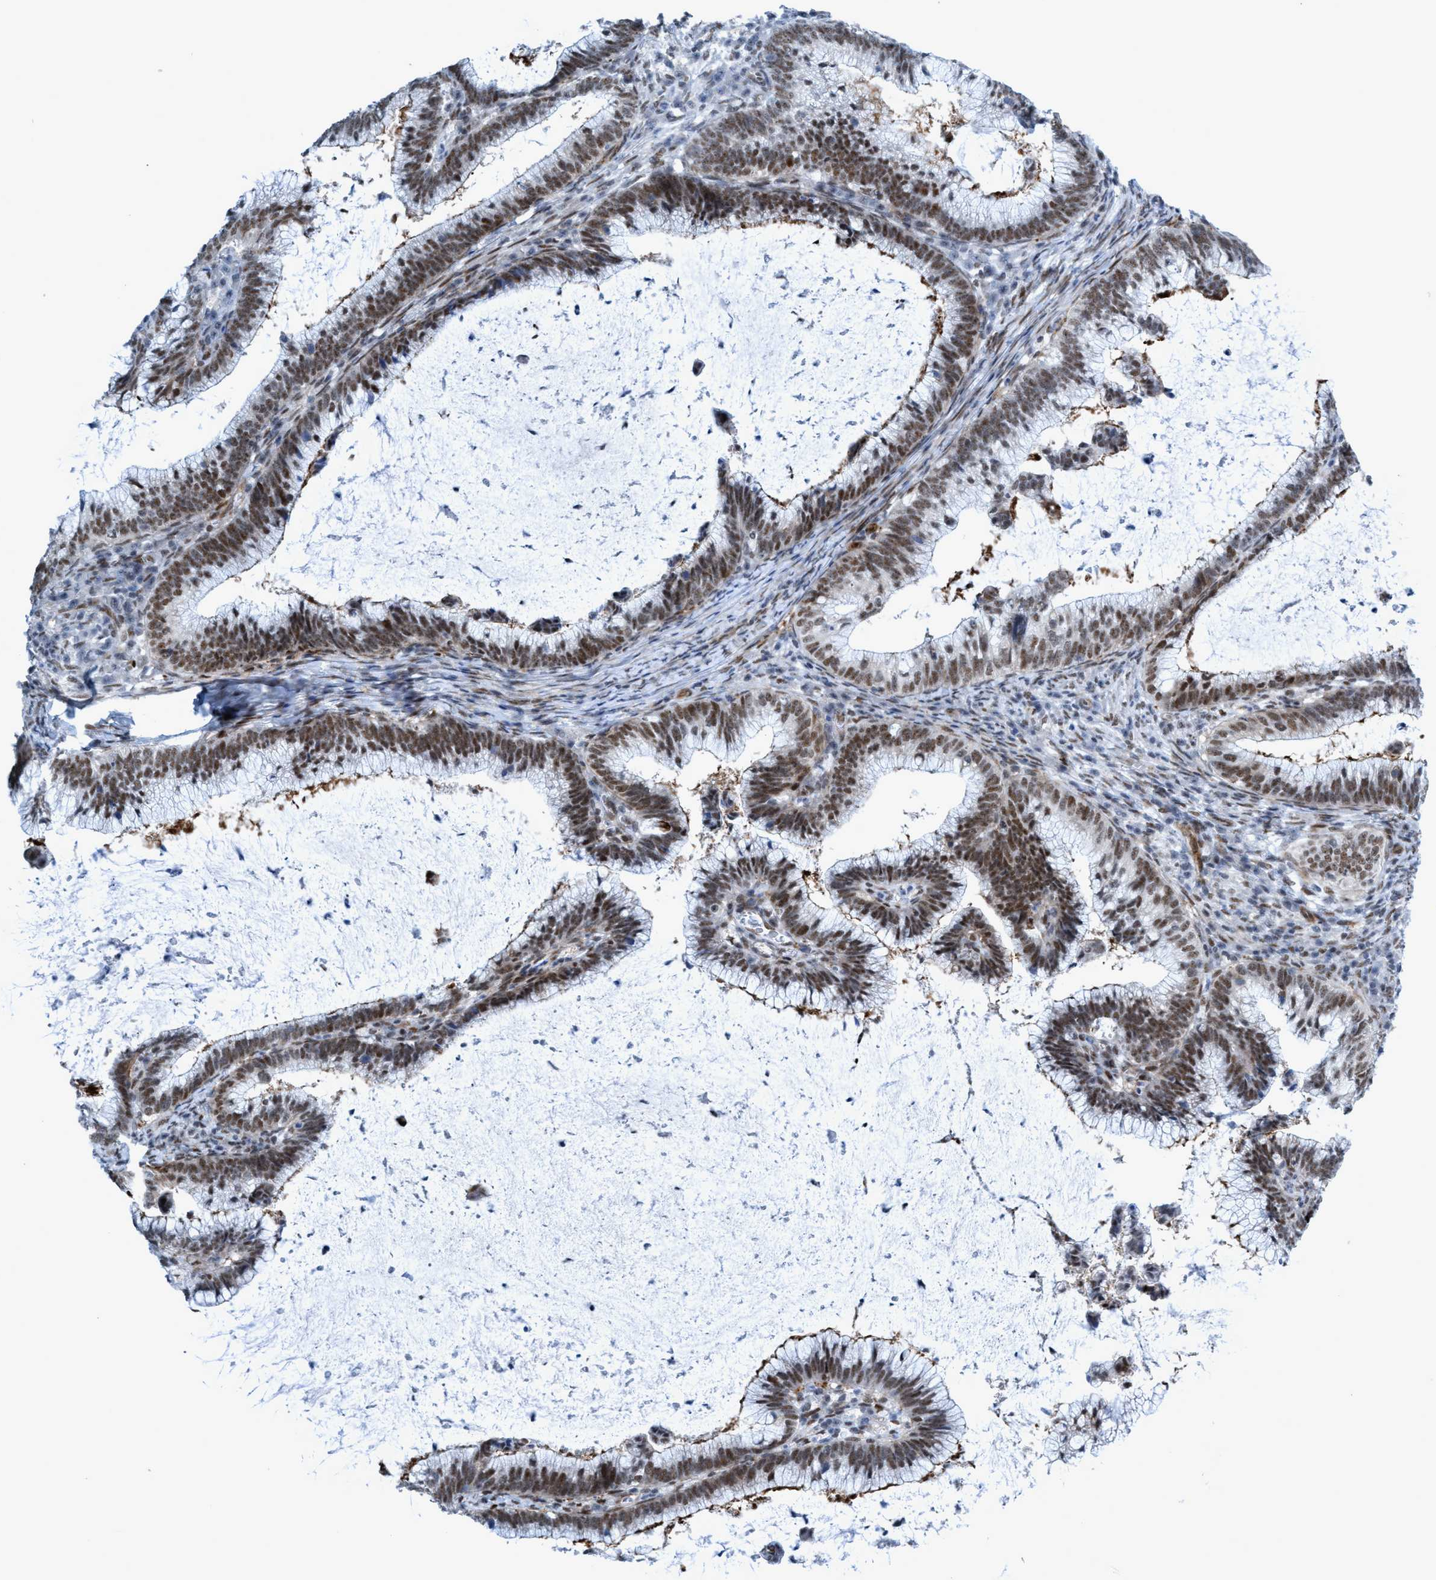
{"staining": {"intensity": "weak", "quantity": ">75%", "location": "nuclear"}, "tissue": "cervical cancer", "cell_type": "Tumor cells", "image_type": "cancer", "snomed": [{"axis": "morphology", "description": "Adenocarcinoma, NOS"}, {"axis": "topography", "description": "Cervix"}], "caption": "Adenocarcinoma (cervical) stained with a brown dye reveals weak nuclear positive positivity in about >75% of tumor cells.", "gene": "CWC27", "patient": {"sex": "female", "age": 36}}